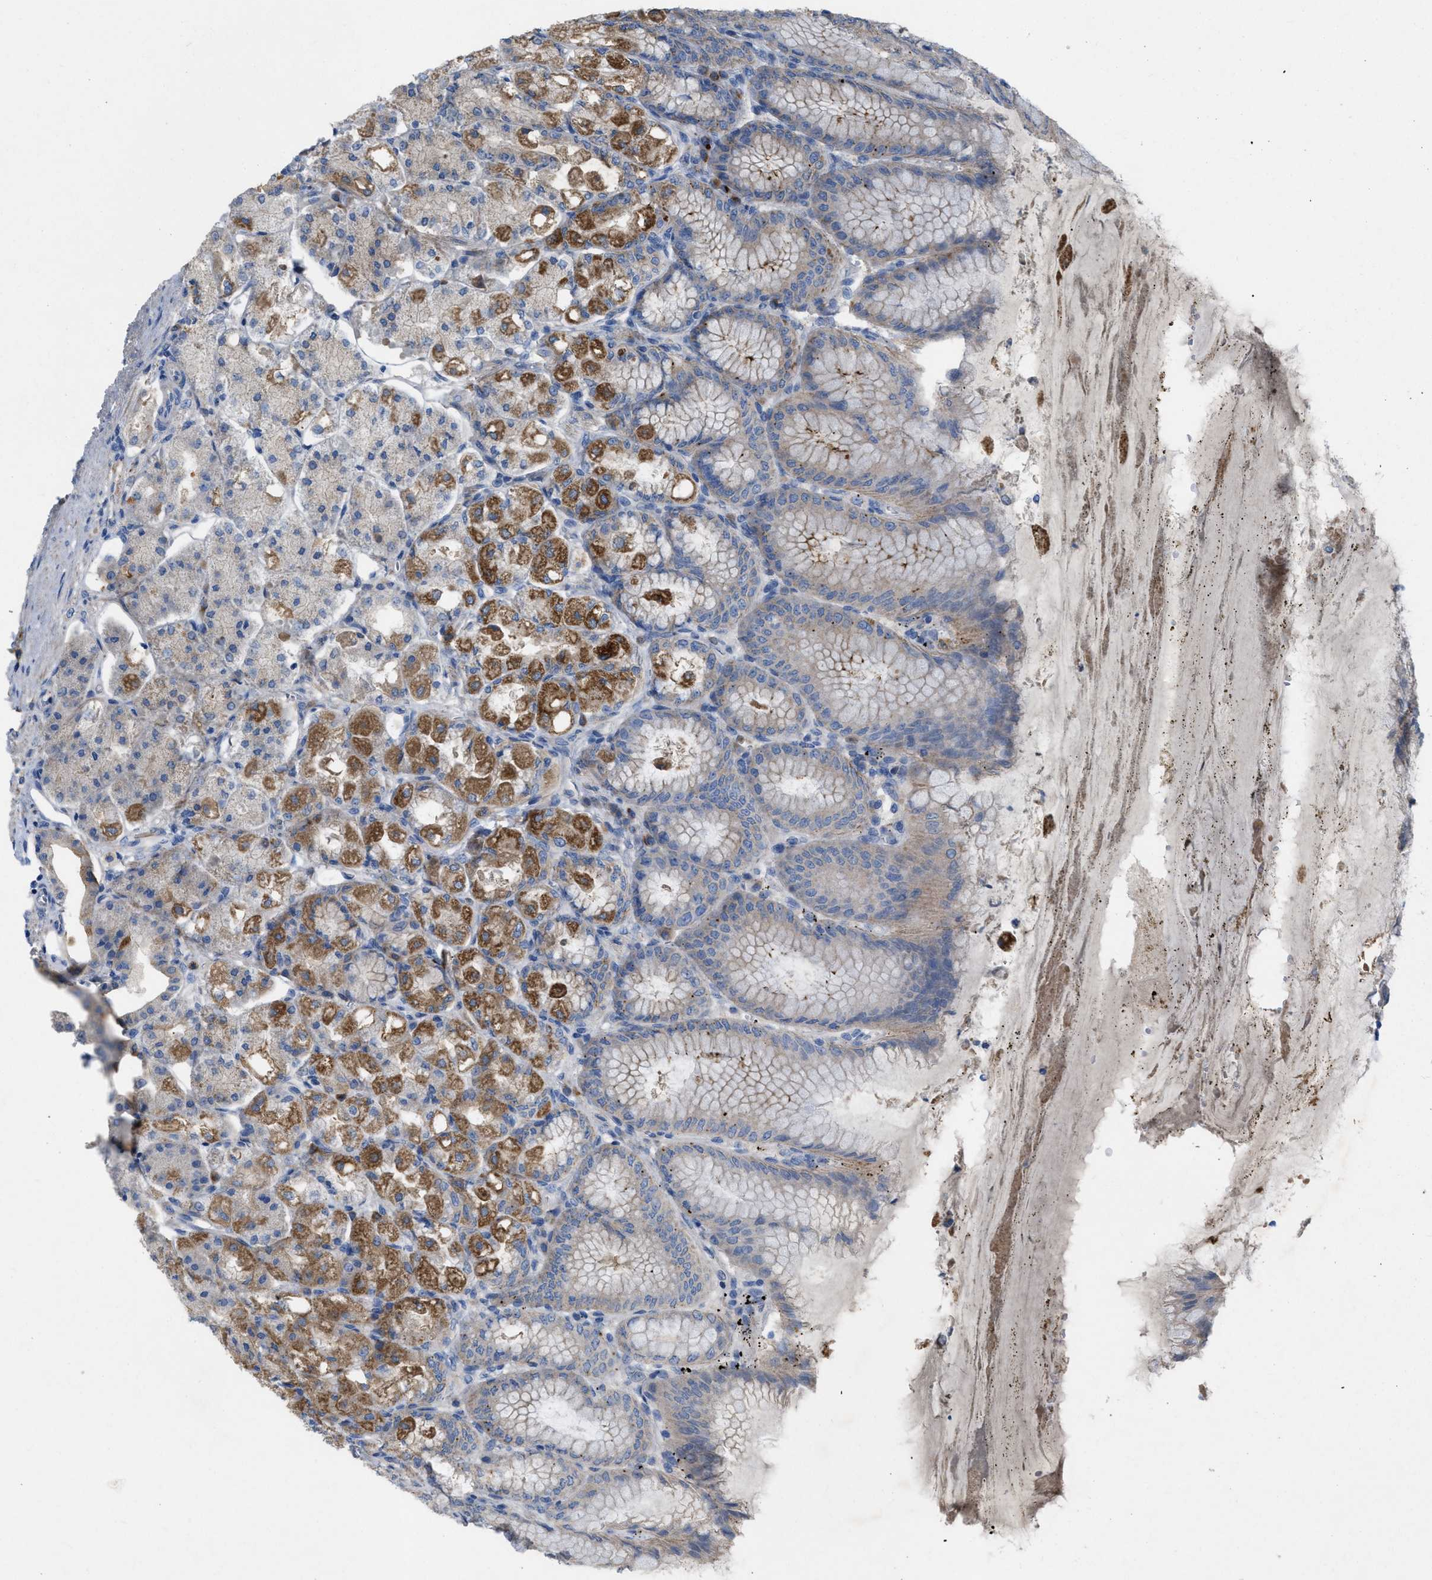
{"staining": {"intensity": "moderate", "quantity": ">75%", "location": "cytoplasmic/membranous"}, "tissue": "stomach", "cell_type": "Glandular cells", "image_type": "normal", "snomed": [{"axis": "morphology", "description": "Normal tissue, NOS"}, {"axis": "topography", "description": "Stomach, lower"}], "caption": "Brown immunohistochemical staining in unremarkable human stomach shows moderate cytoplasmic/membranous staining in approximately >75% of glandular cells. (DAB IHC with brightfield microscopy, high magnification).", "gene": "PLPPR5", "patient": {"sex": "male", "age": 71}}